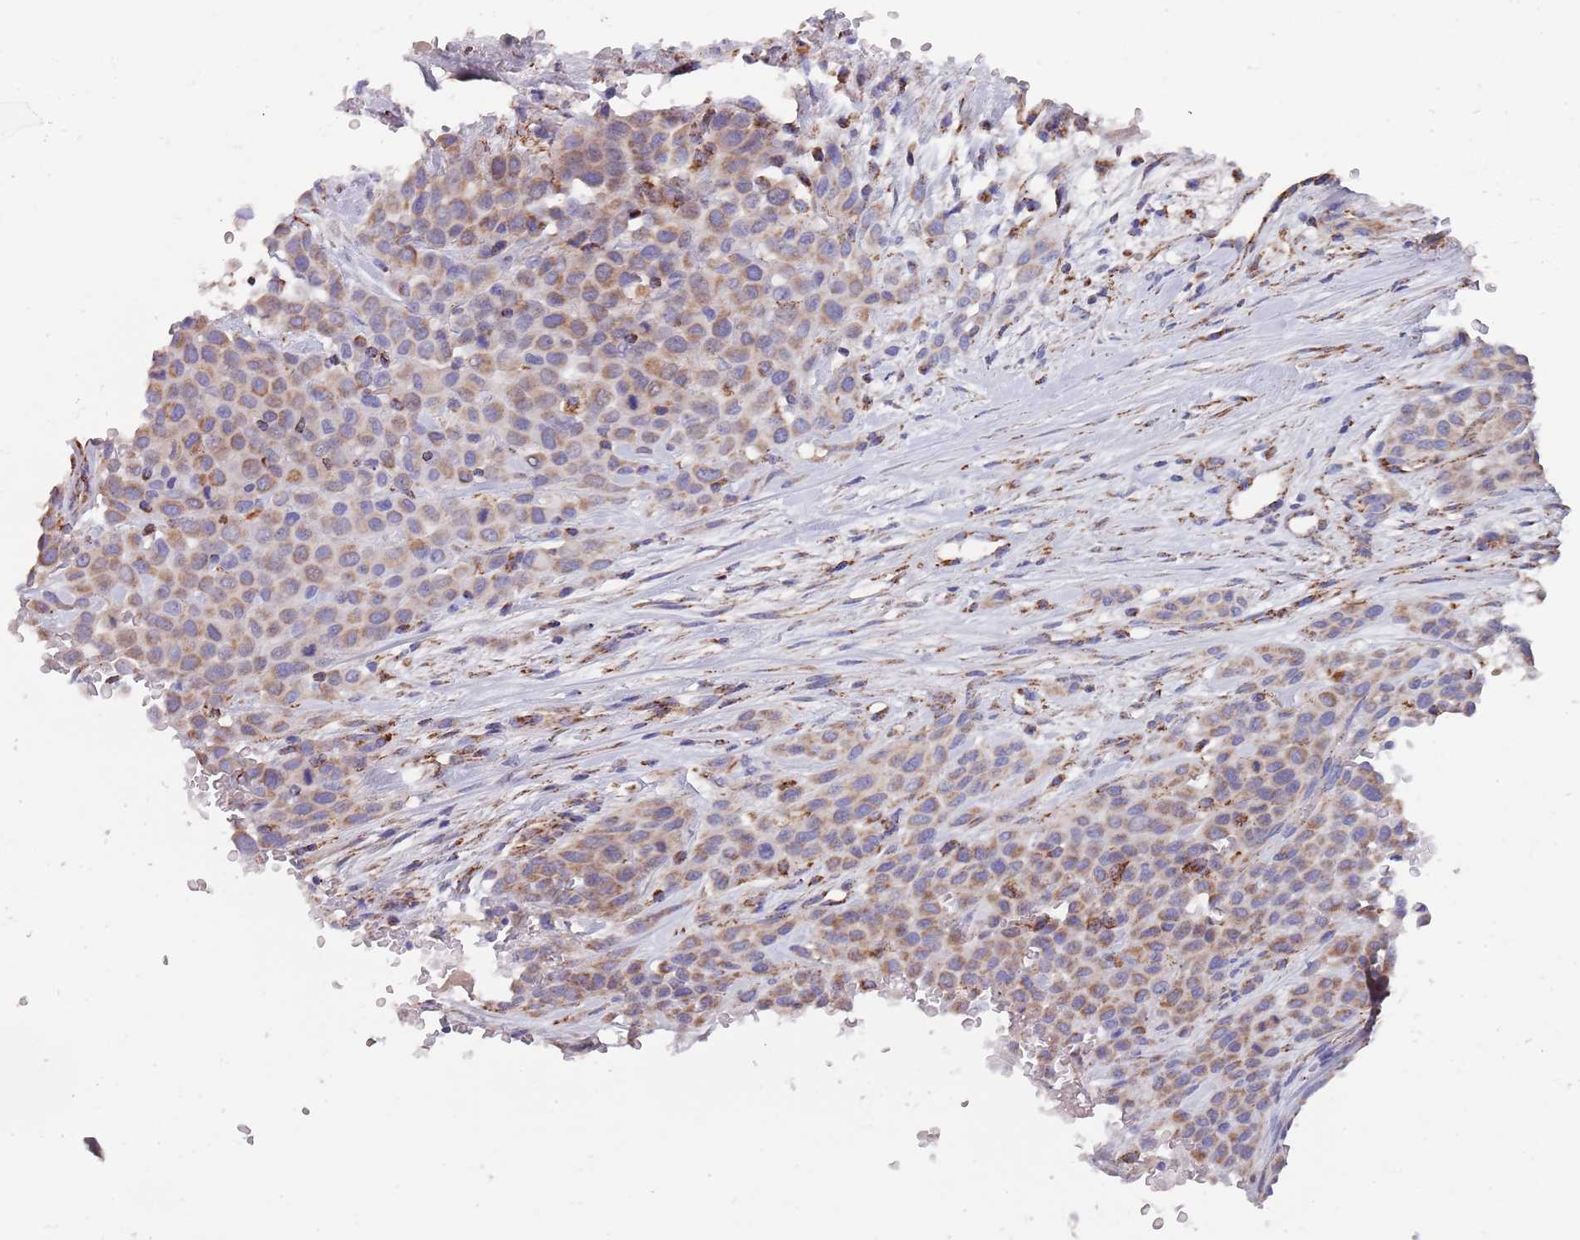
{"staining": {"intensity": "moderate", "quantity": ">75%", "location": "cytoplasmic/membranous"}, "tissue": "melanoma", "cell_type": "Tumor cells", "image_type": "cancer", "snomed": [{"axis": "morphology", "description": "Malignant melanoma, Metastatic site"}, {"axis": "topography", "description": "Skin"}], "caption": "Protein analysis of melanoma tissue demonstrates moderate cytoplasmic/membranous expression in approximately >75% of tumor cells. (DAB (3,3'-diaminobenzidine) = brown stain, brightfield microscopy at high magnification).", "gene": "PGP", "patient": {"sex": "female", "age": 81}}